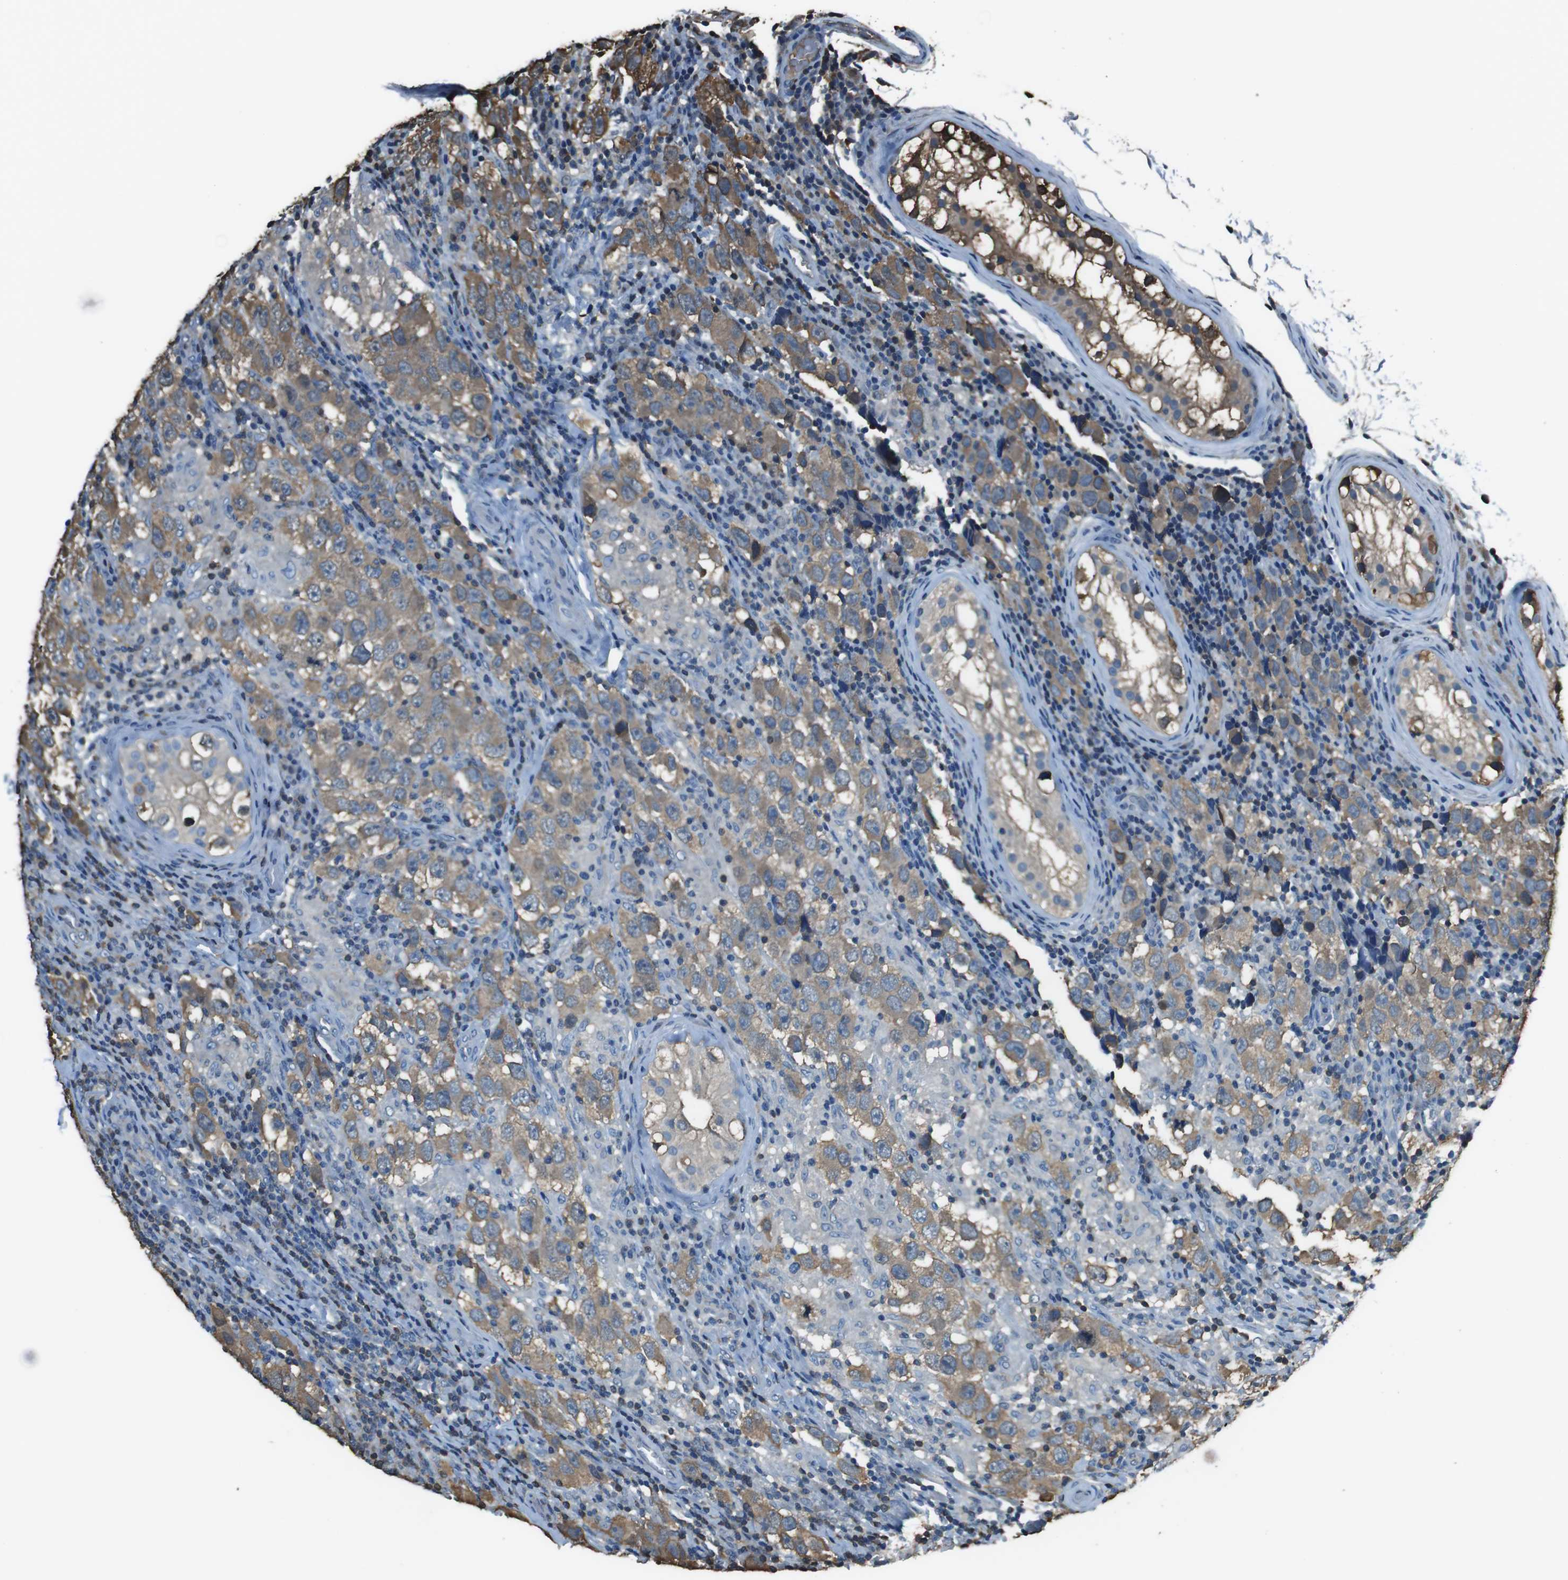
{"staining": {"intensity": "moderate", "quantity": ">75%", "location": "cytoplasmic/membranous"}, "tissue": "testis cancer", "cell_type": "Tumor cells", "image_type": "cancer", "snomed": [{"axis": "morphology", "description": "Carcinoma, Embryonal, NOS"}, {"axis": "topography", "description": "Testis"}], "caption": "A photomicrograph of testis embryonal carcinoma stained for a protein exhibits moderate cytoplasmic/membranous brown staining in tumor cells.", "gene": "TWSG1", "patient": {"sex": "male", "age": 21}}